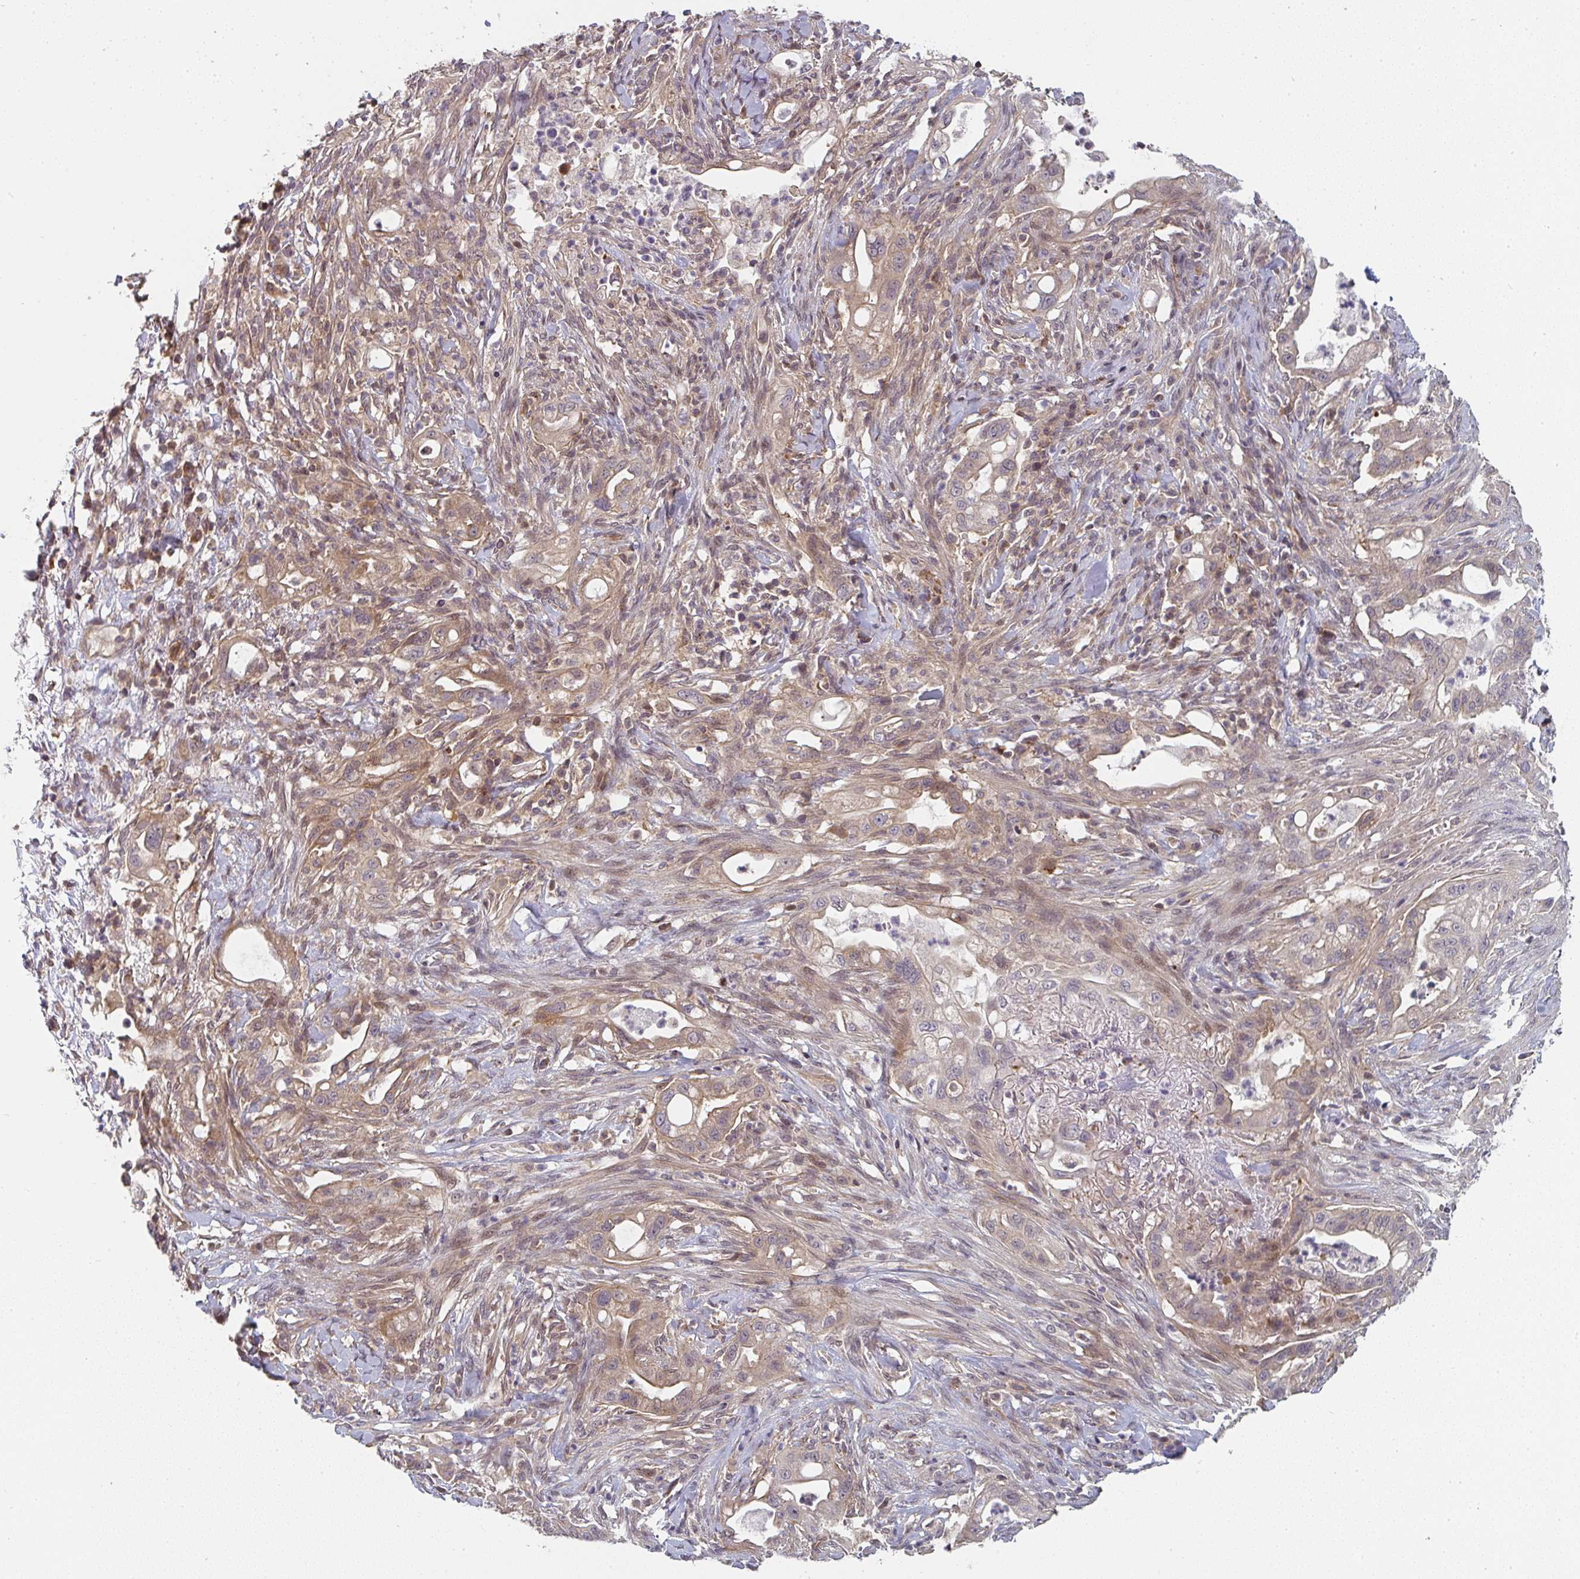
{"staining": {"intensity": "weak", "quantity": ">75%", "location": "cytoplasmic/membranous"}, "tissue": "pancreatic cancer", "cell_type": "Tumor cells", "image_type": "cancer", "snomed": [{"axis": "morphology", "description": "Adenocarcinoma, NOS"}, {"axis": "topography", "description": "Pancreas"}], "caption": "High-magnification brightfield microscopy of pancreatic adenocarcinoma stained with DAB (brown) and counterstained with hematoxylin (blue). tumor cells exhibit weak cytoplasmic/membranous expression is appreciated in about>75% of cells. (DAB (3,3'-diaminobenzidine) IHC, brown staining for protein, blue staining for nuclei).", "gene": "RANGRF", "patient": {"sex": "male", "age": 44}}